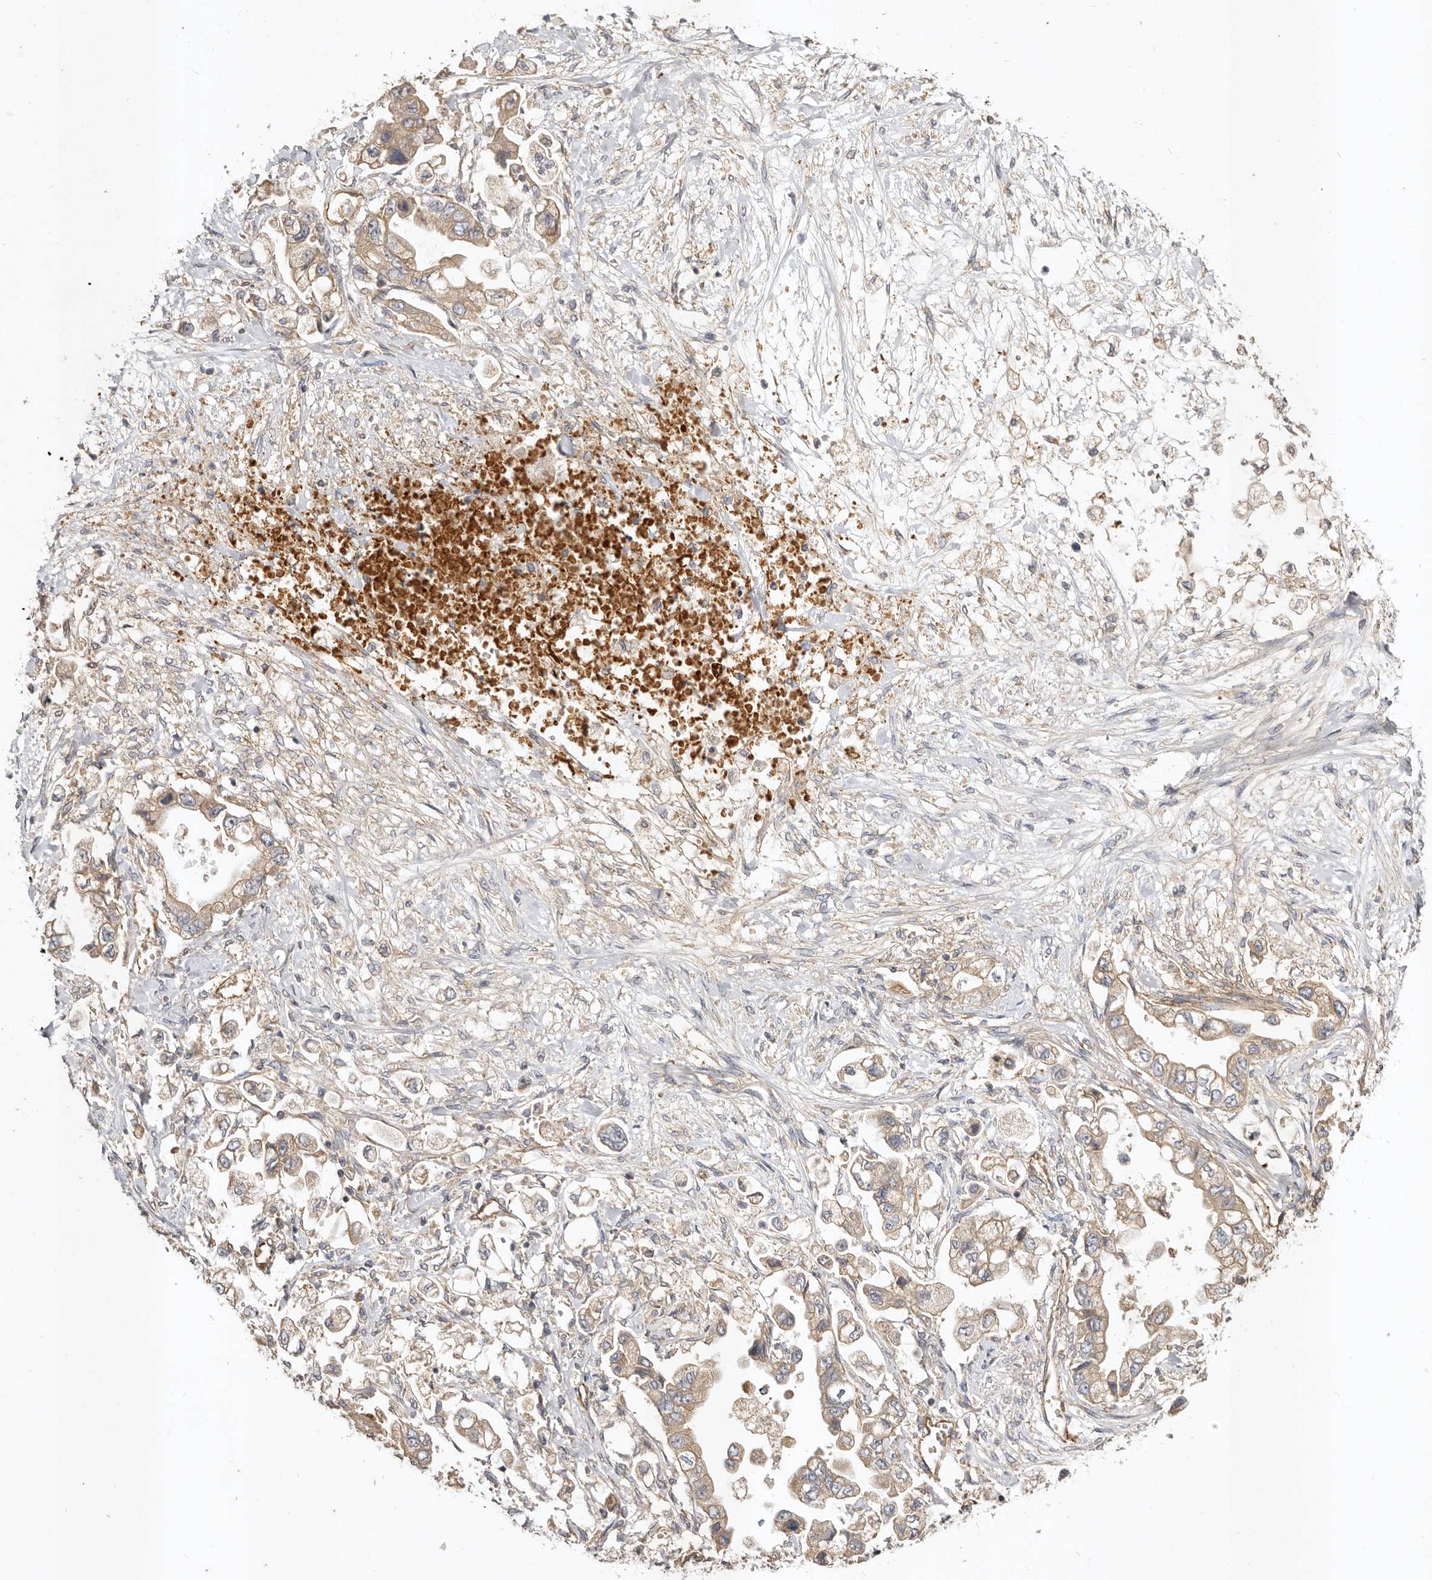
{"staining": {"intensity": "weak", "quantity": ">75%", "location": "cytoplasmic/membranous"}, "tissue": "stomach cancer", "cell_type": "Tumor cells", "image_type": "cancer", "snomed": [{"axis": "morphology", "description": "Adenocarcinoma, NOS"}, {"axis": "topography", "description": "Stomach"}], "caption": "Weak cytoplasmic/membranous staining is identified in approximately >75% of tumor cells in adenocarcinoma (stomach). Using DAB (3,3'-diaminobenzidine) (brown) and hematoxylin (blue) stains, captured at high magnification using brightfield microscopy.", "gene": "ADAMTS9", "patient": {"sex": "male", "age": 62}}